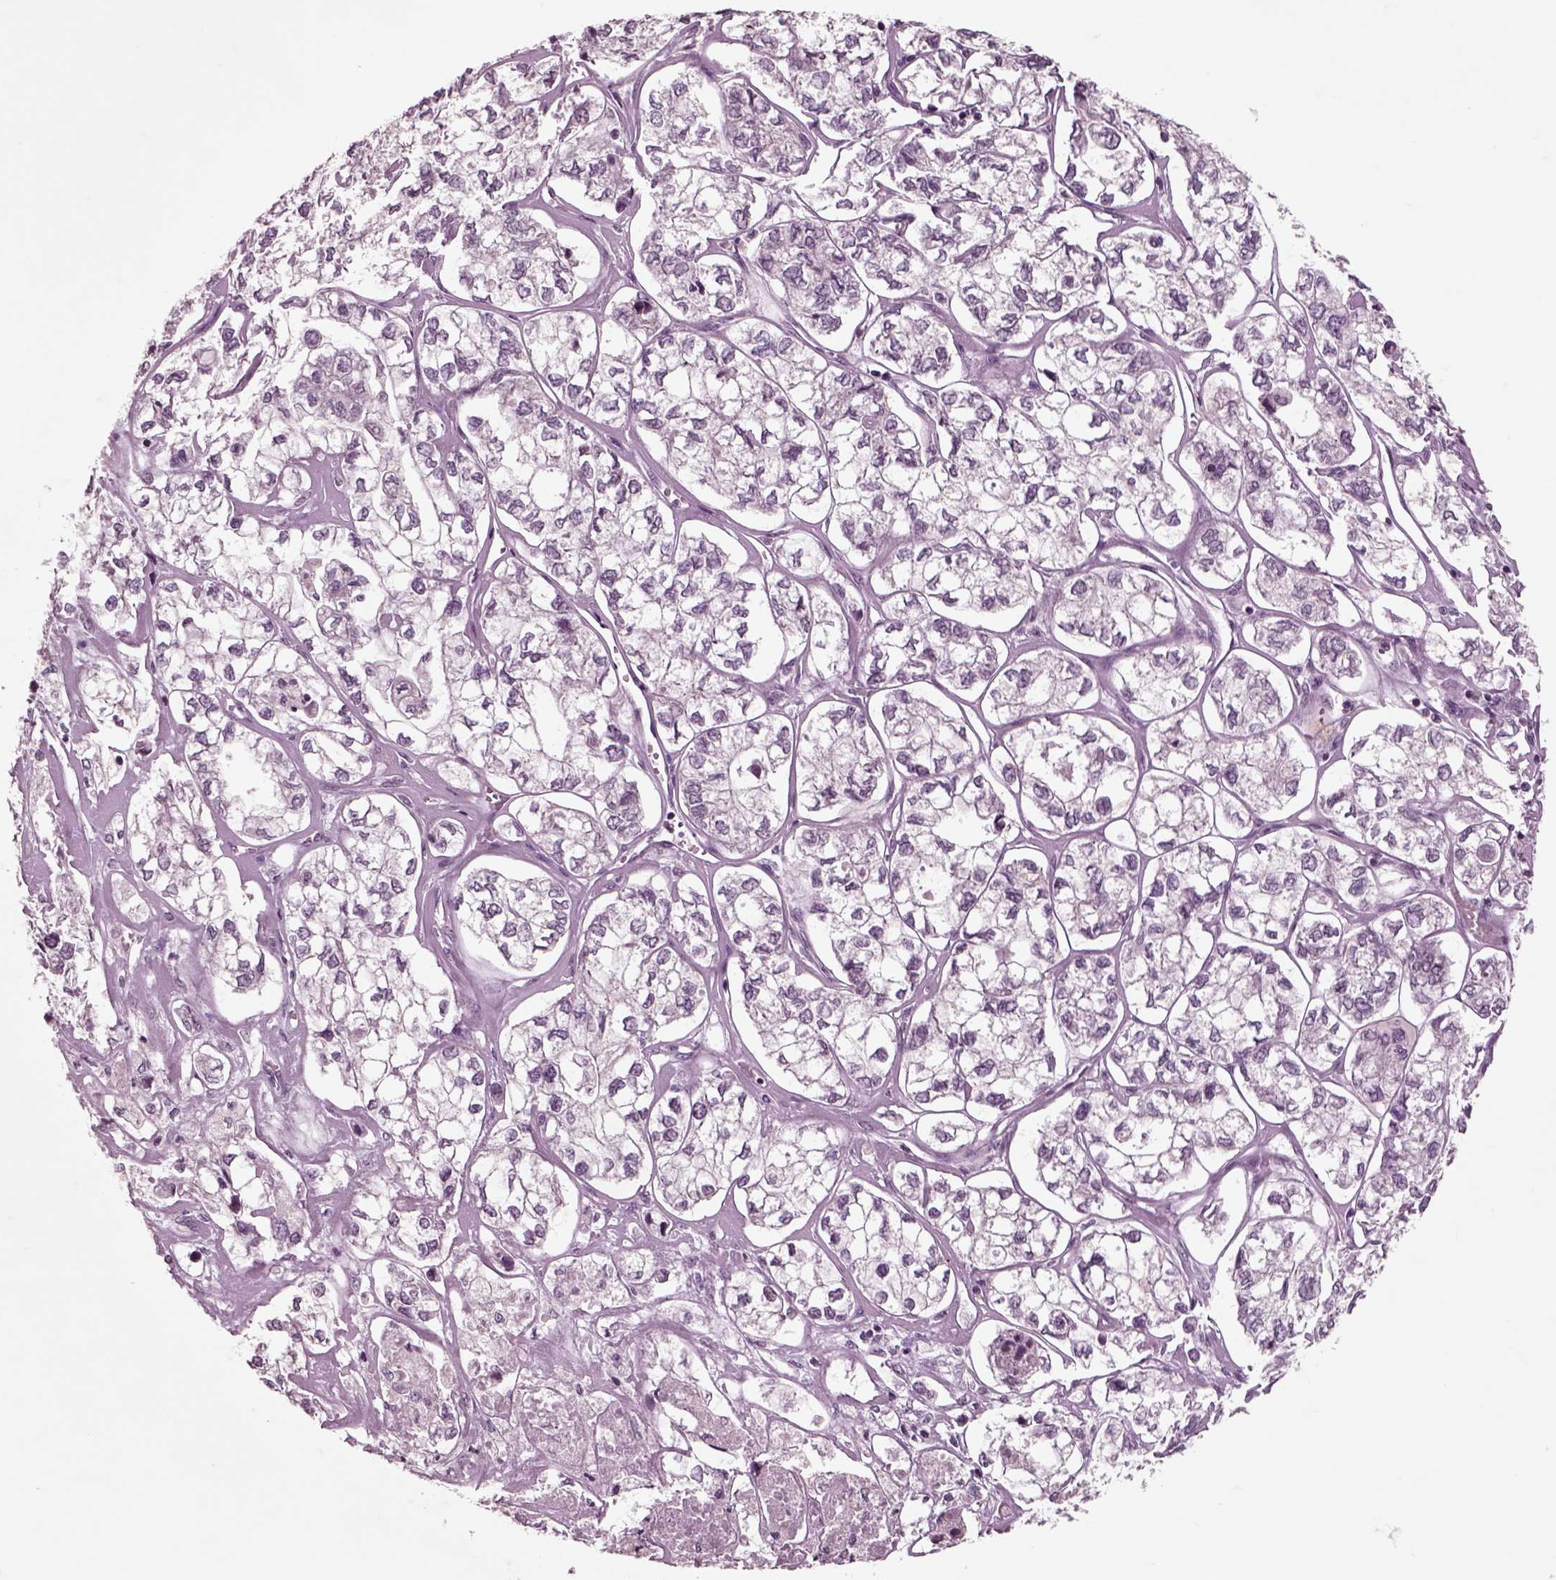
{"staining": {"intensity": "negative", "quantity": "none", "location": "none"}, "tissue": "ovarian cancer", "cell_type": "Tumor cells", "image_type": "cancer", "snomed": [{"axis": "morphology", "description": "Carcinoma, endometroid"}, {"axis": "topography", "description": "Ovary"}], "caption": "Immunohistochemistry histopathology image of neoplastic tissue: ovarian cancer (endometroid carcinoma) stained with DAB (3,3'-diaminobenzidine) demonstrates no significant protein positivity in tumor cells. (Brightfield microscopy of DAB immunohistochemistry at high magnification).", "gene": "CHGB", "patient": {"sex": "female", "age": 64}}